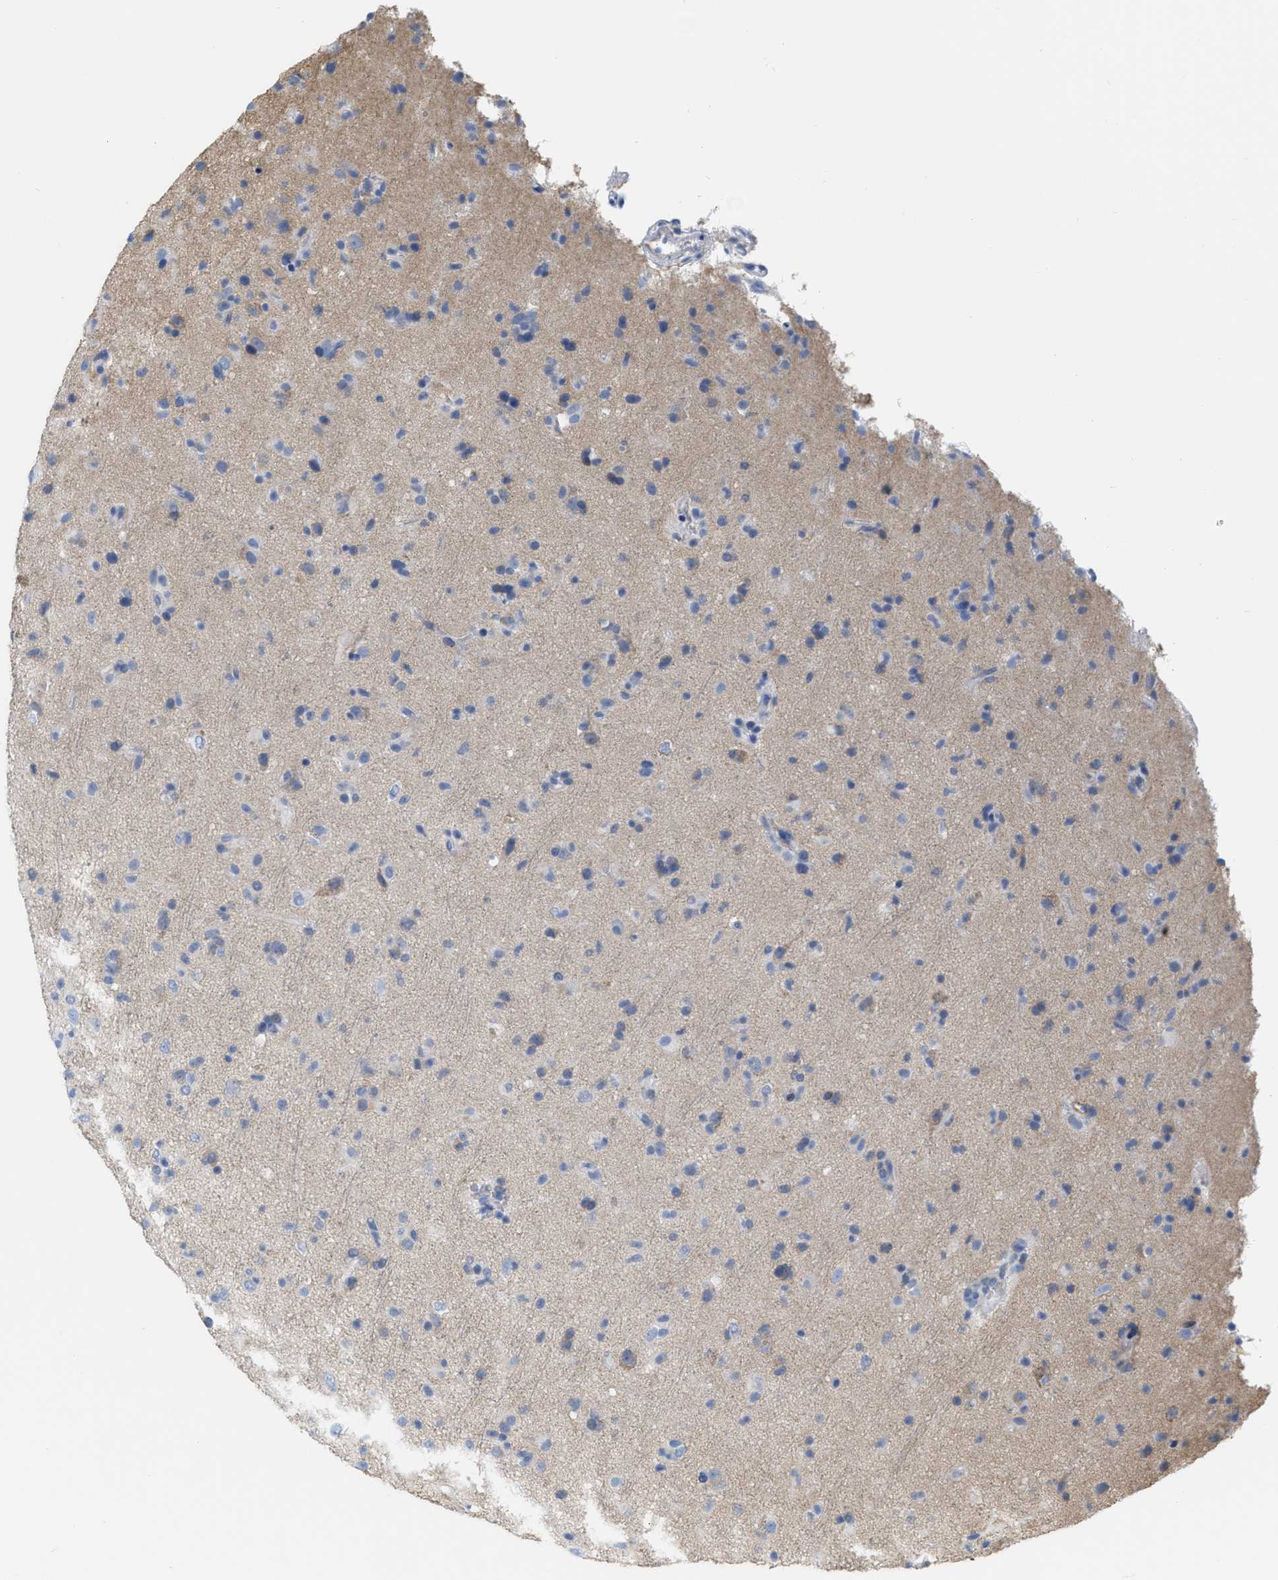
{"staining": {"intensity": "negative", "quantity": "none", "location": "none"}, "tissue": "glioma", "cell_type": "Tumor cells", "image_type": "cancer", "snomed": [{"axis": "morphology", "description": "Glioma, malignant, Low grade"}, {"axis": "topography", "description": "Brain"}], "caption": "Immunohistochemistry histopathology image of glioma stained for a protein (brown), which demonstrates no staining in tumor cells.", "gene": "TAGLN", "patient": {"sex": "male", "age": 65}}